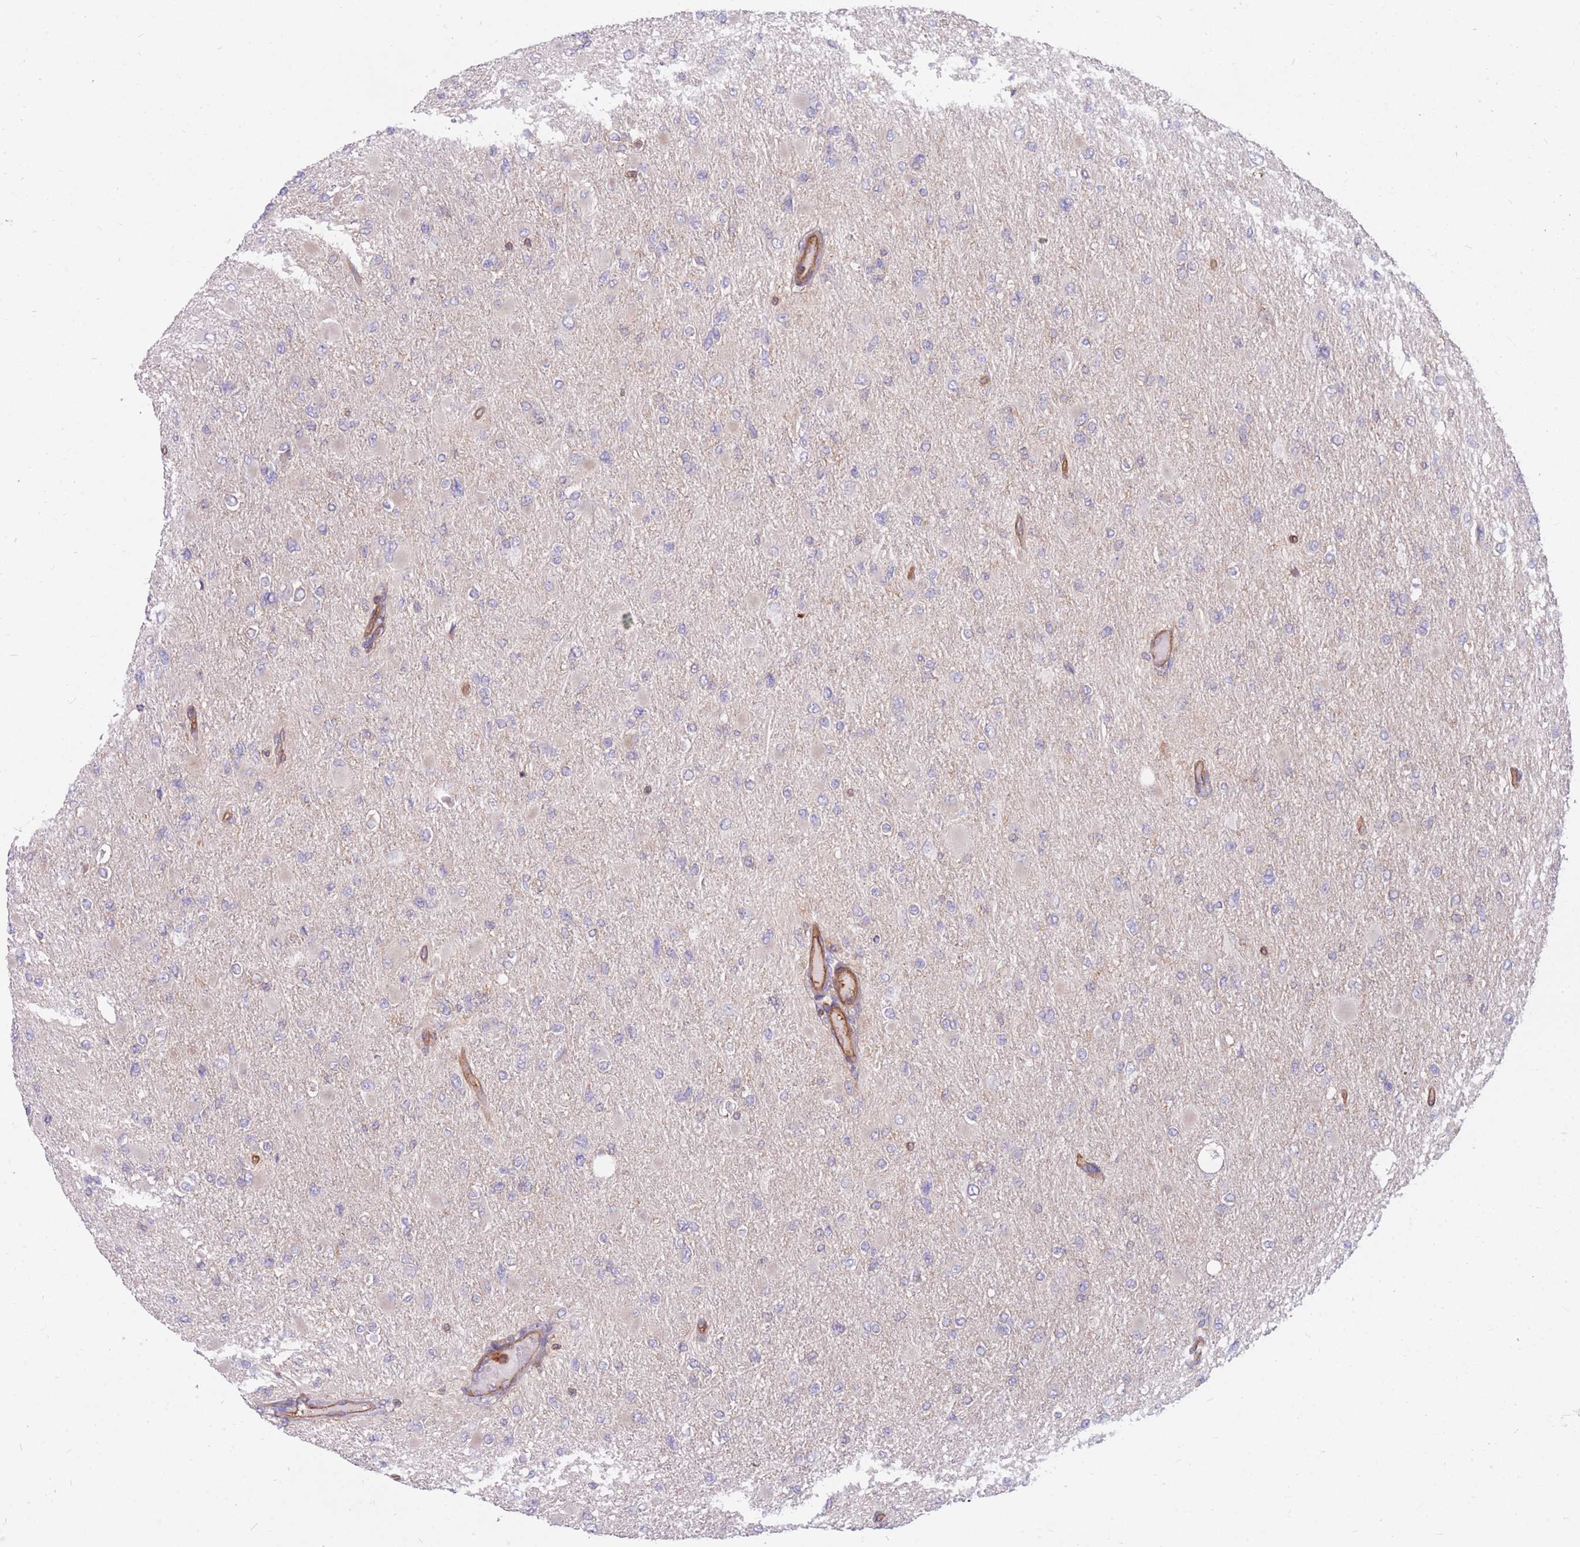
{"staining": {"intensity": "negative", "quantity": "none", "location": "none"}, "tissue": "glioma", "cell_type": "Tumor cells", "image_type": "cancer", "snomed": [{"axis": "morphology", "description": "Glioma, malignant, High grade"}, {"axis": "topography", "description": "Cerebral cortex"}], "caption": "Immunohistochemistry image of neoplastic tissue: human glioma stained with DAB reveals no significant protein positivity in tumor cells.", "gene": "GGA1", "patient": {"sex": "female", "age": 36}}